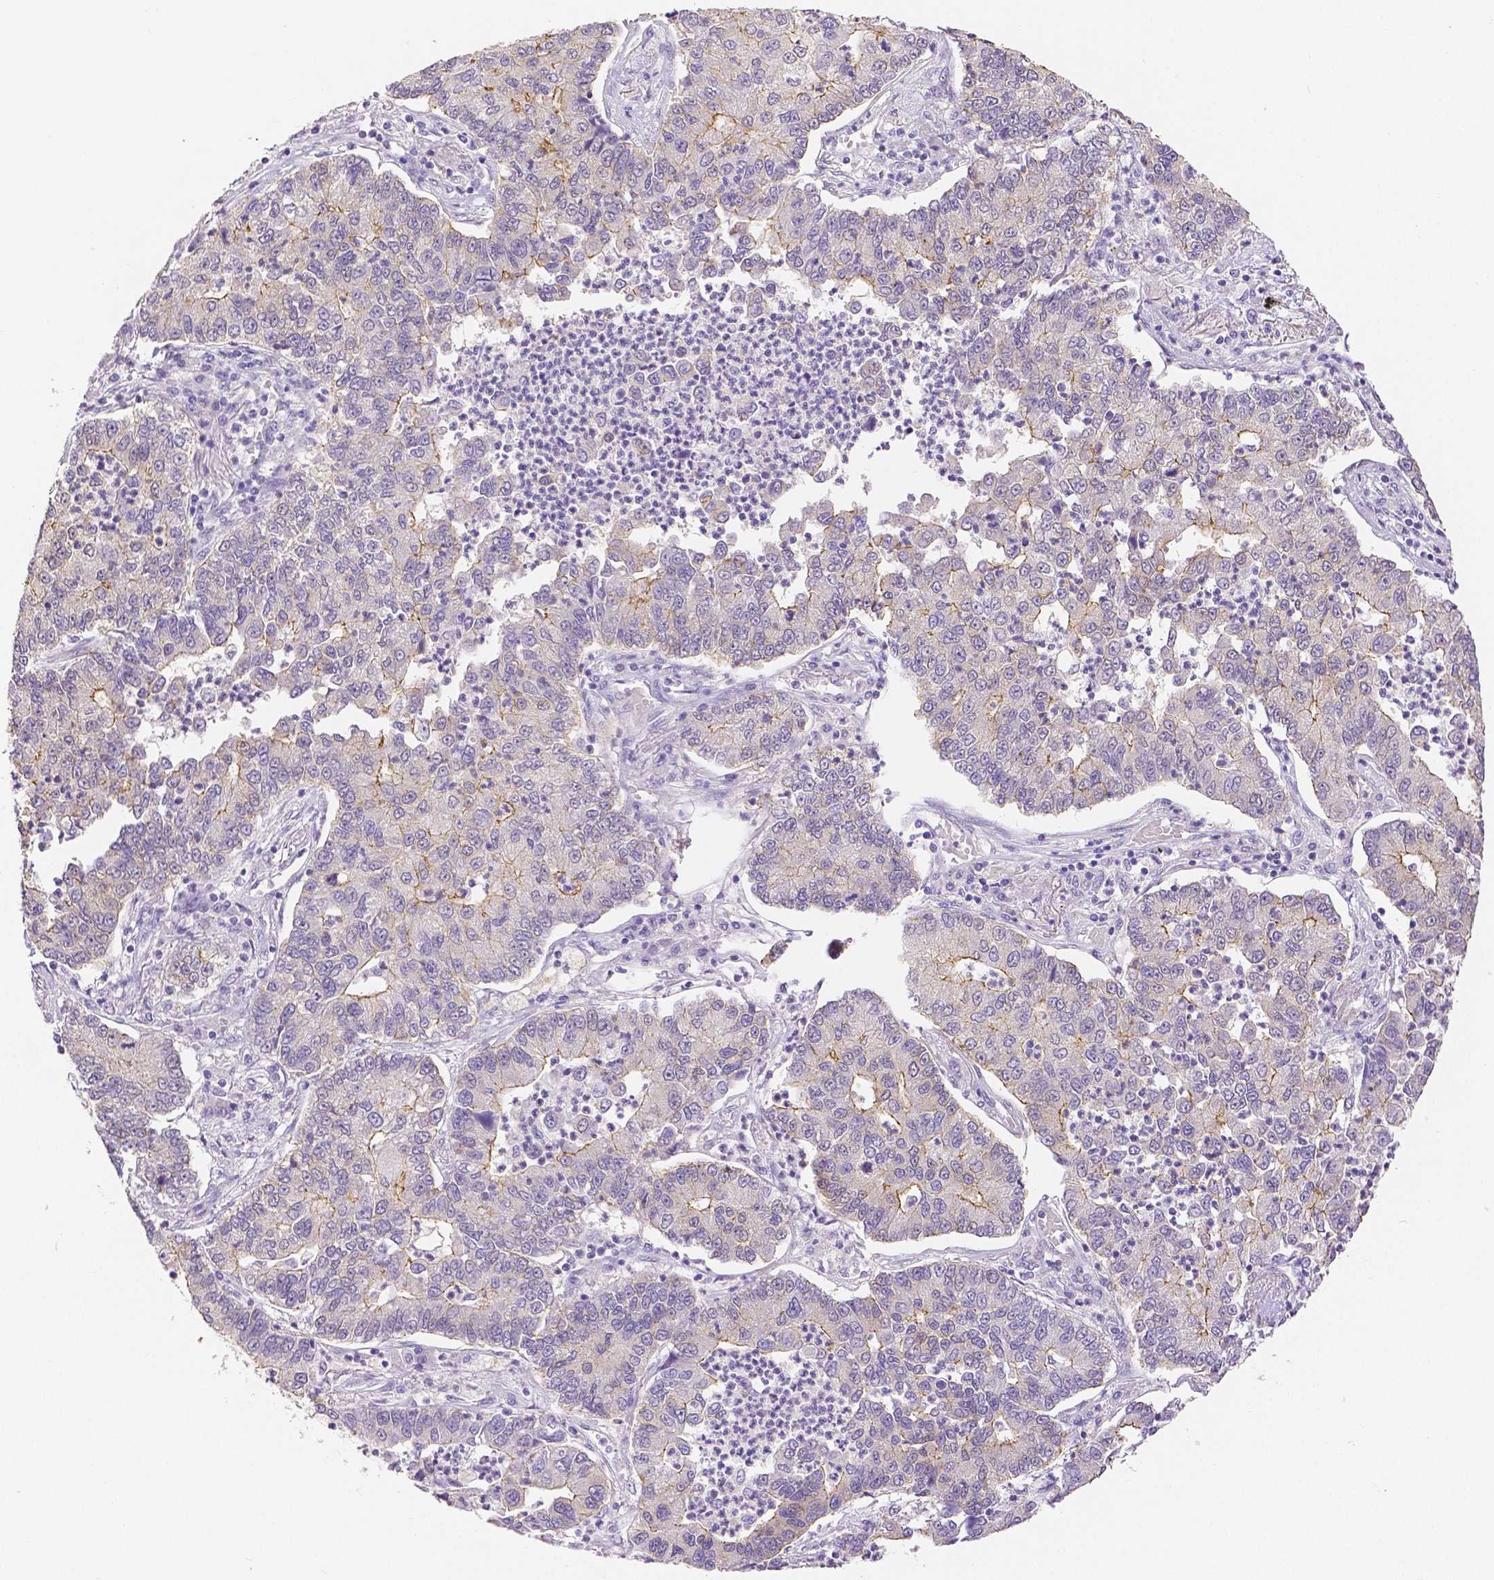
{"staining": {"intensity": "moderate", "quantity": "<25%", "location": "cytoplasmic/membranous"}, "tissue": "lung cancer", "cell_type": "Tumor cells", "image_type": "cancer", "snomed": [{"axis": "morphology", "description": "Adenocarcinoma, NOS"}, {"axis": "topography", "description": "Lung"}], "caption": "IHC staining of lung cancer (adenocarcinoma), which reveals low levels of moderate cytoplasmic/membranous expression in about <25% of tumor cells indicating moderate cytoplasmic/membranous protein positivity. The staining was performed using DAB (3,3'-diaminobenzidine) (brown) for protein detection and nuclei were counterstained in hematoxylin (blue).", "gene": "OCLN", "patient": {"sex": "female", "age": 57}}